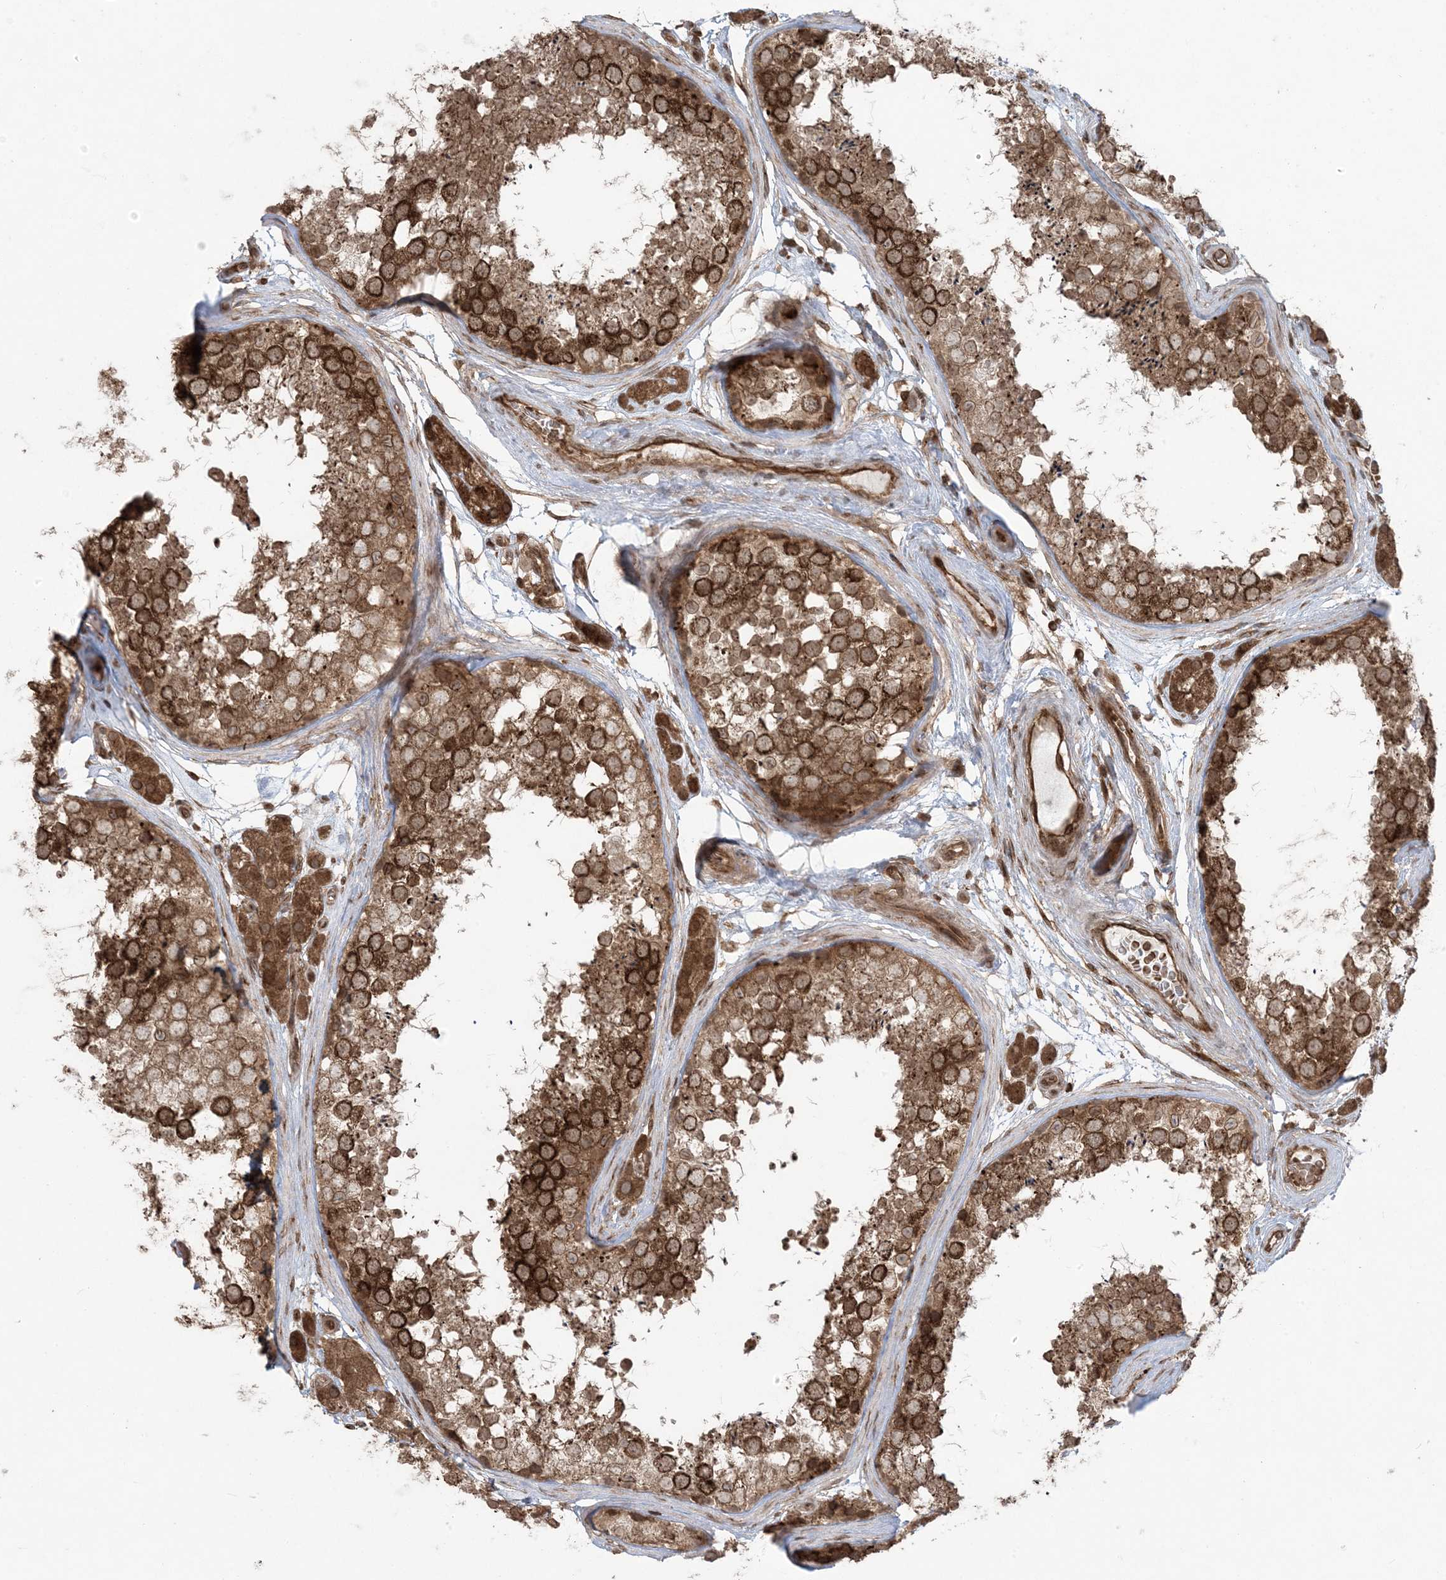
{"staining": {"intensity": "strong", "quantity": ">75%", "location": "cytoplasmic/membranous"}, "tissue": "testis", "cell_type": "Cells in seminiferous ducts", "image_type": "normal", "snomed": [{"axis": "morphology", "description": "Normal tissue, NOS"}, {"axis": "topography", "description": "Testis"}], "caption": "DAB immunohistochemical staining of benign testis demonstrates strong cytoplasmic/membranous protein staining in approximately >75% of cells in seminiferous ducts.", "gene": "DDX19B", "patient": {"sex": "male", "age": 56}}